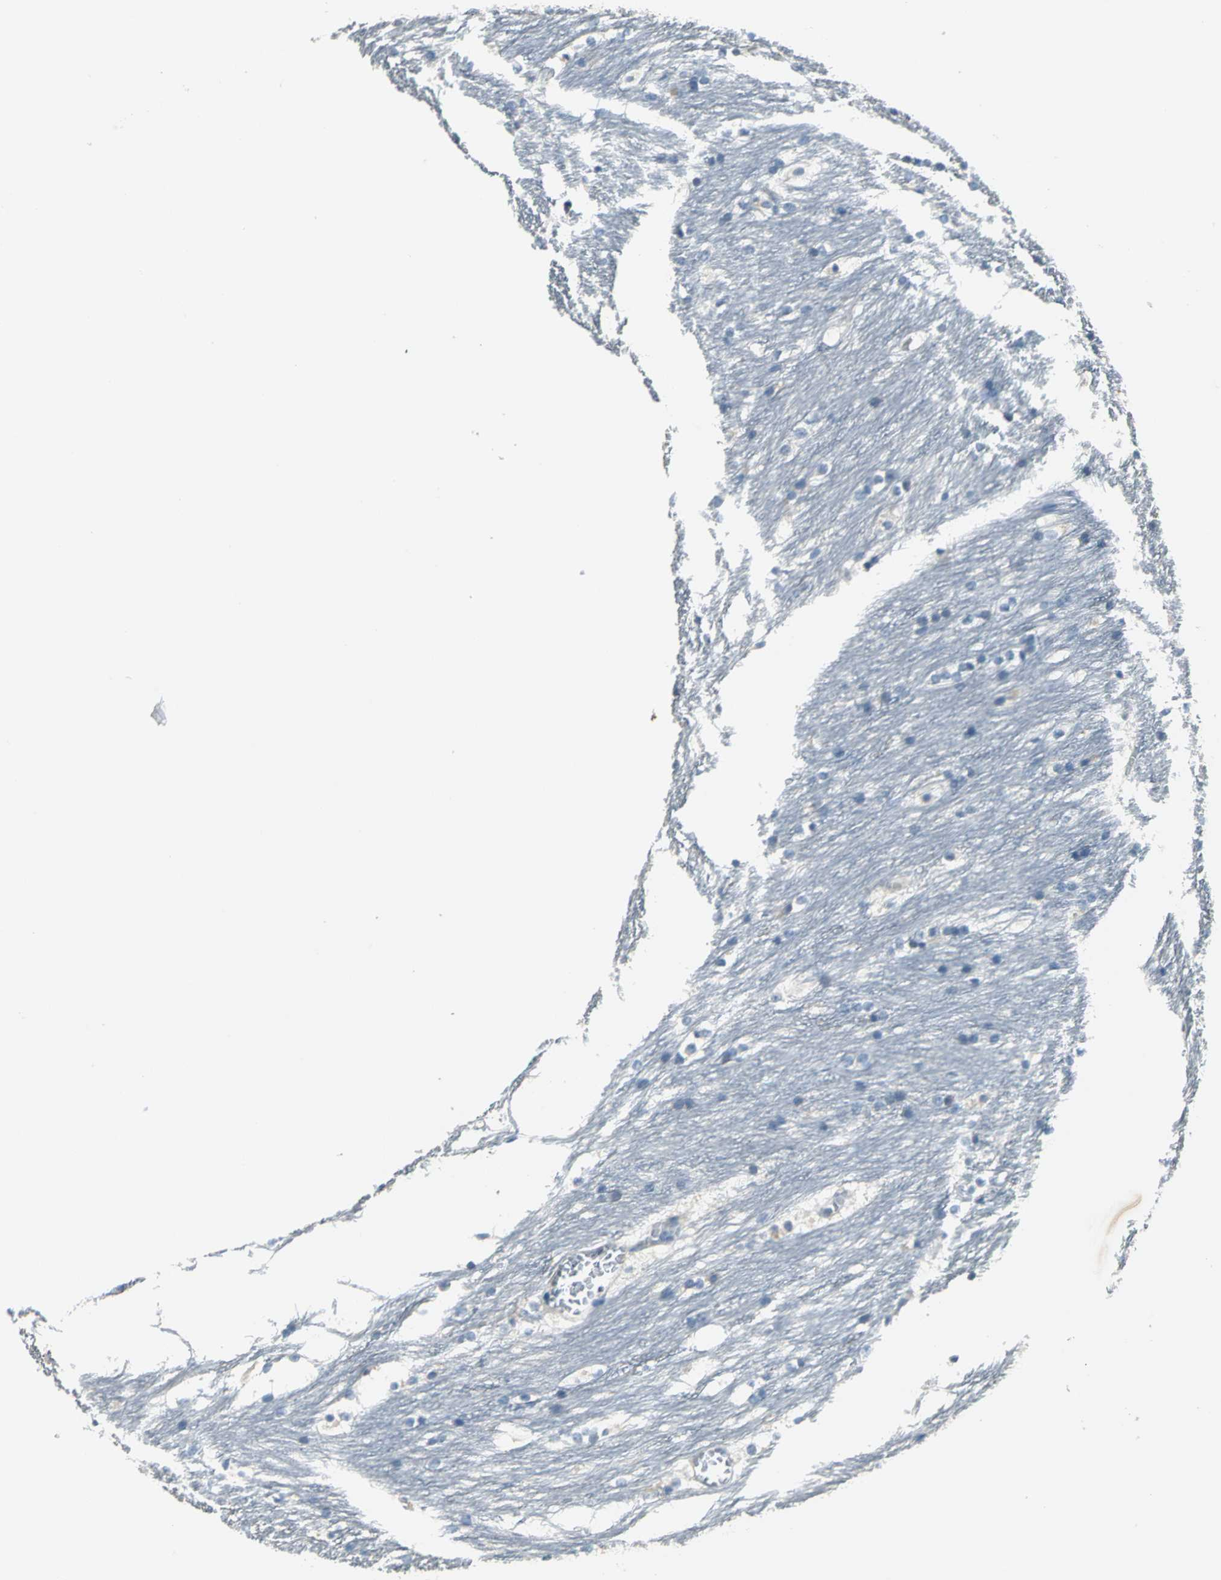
{"staining": {"intensity": "negative", "quantity": "none", "location": "none"}, "tissue": "caudate", "cell_type": "Glial cells", "image_type": "normal", "snomed": [{"axis": "morphology", "description": "Normal tissue, NOS"}, {"axis": "topography", "description": "Lateral ventricle wall"}], "caption": "DAB immunohistochemical staining of normal caudate displays no significant staining in glial cells. Nuclei are stained in blue.", "gene": "SLC16A7", "patient": {"sex": "female", "age": 19}}